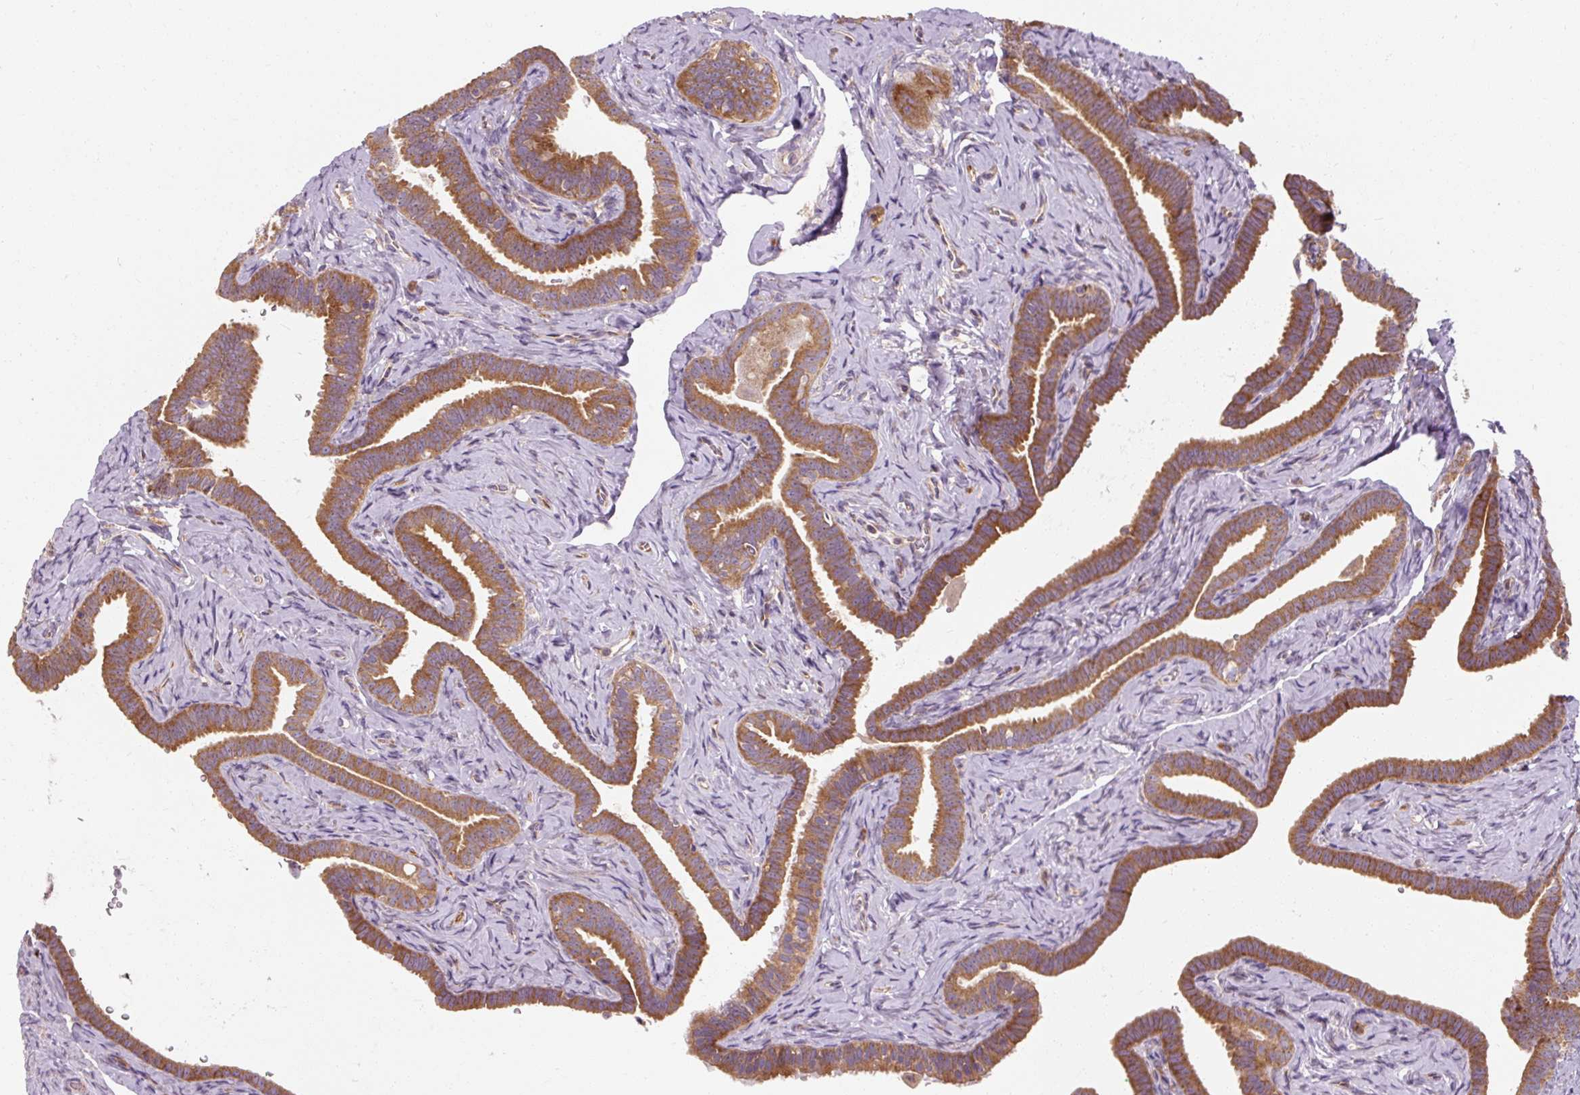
{"staining": {"intensity": "moderate", "quantity": ">75%", "location": "cytoplasmic/membranous"}, "tissue": "fallopian tube", "cell_type": "Glandular cells", "image_type": "normal", "snomed": [{"axis": "morphology", "description": "Normal tissue, NOS"}, {"axis": "topography", "description": "Fallopian tube"}], "caption": "Immunohistochemical staining of unremarkable human fallopian tube demonstrates >75% levels of moderate cytoplasmic/membranous protein staining in approximately >75% of glandular cells. The protein of interest is shown in brown color, while the nuclei are stained blue.", "gene": "PRSS48", "patient": {"sex": "female", "age": 69}}